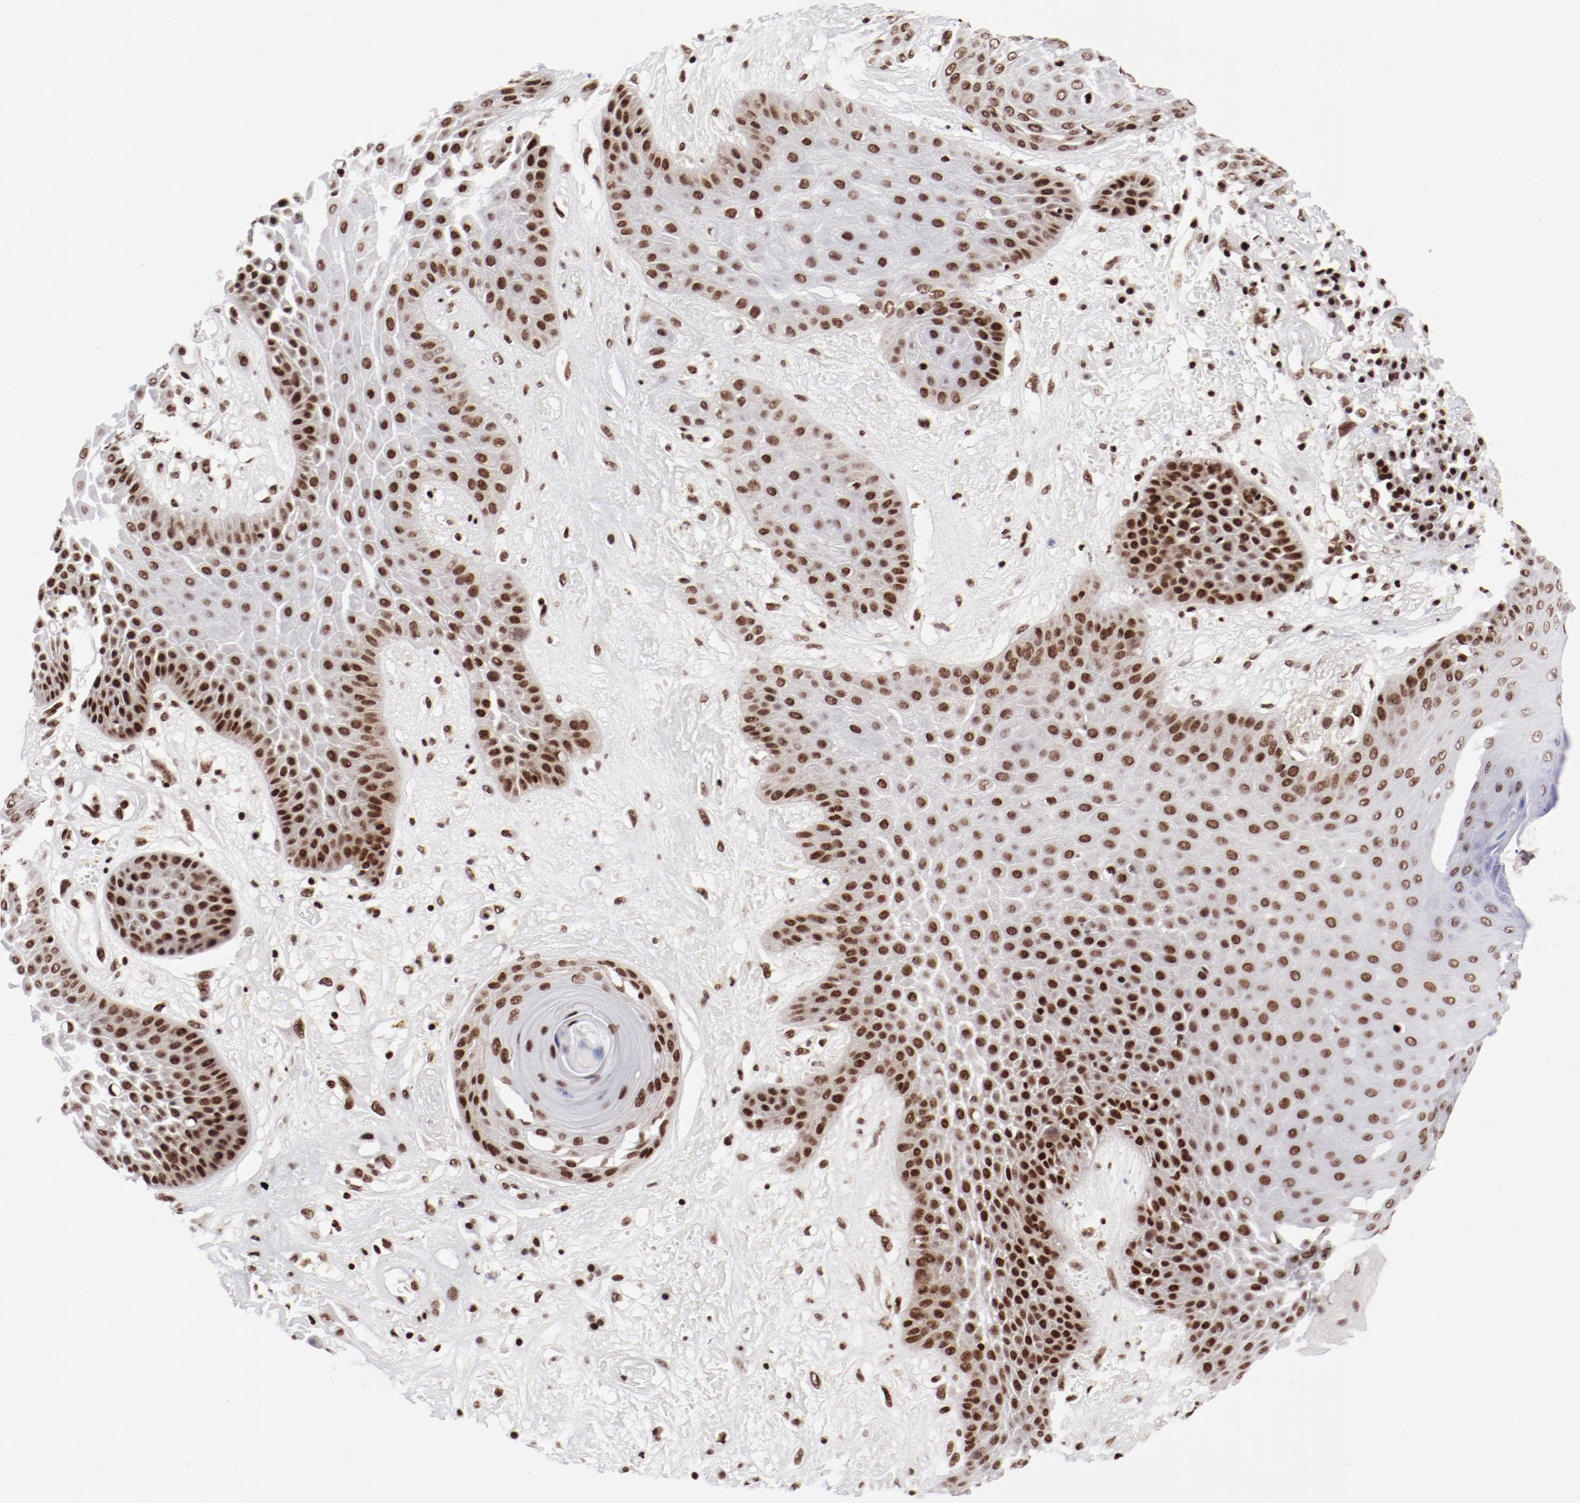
{"staining": {"intensity": "strong", "quantity": ">75%", "location": "nuclear"}, "tissue": "skin cancer", "cell_type": "Tumor cells", "image_type": "cancer", "snomed": [{"axis": "morphology", "description": "Squamous cell carcinoma, NOS"}, {"axis": "topography", "description": "Skin"}], "caption": "Squamous cell carcinoma (skin) was stained to show a protein in brown. There is high levels of strong nuclear positivity in approximately >75% of tumor cells.", "gene": "NFYB", "patient": {"sex": "male", "age": 65}}